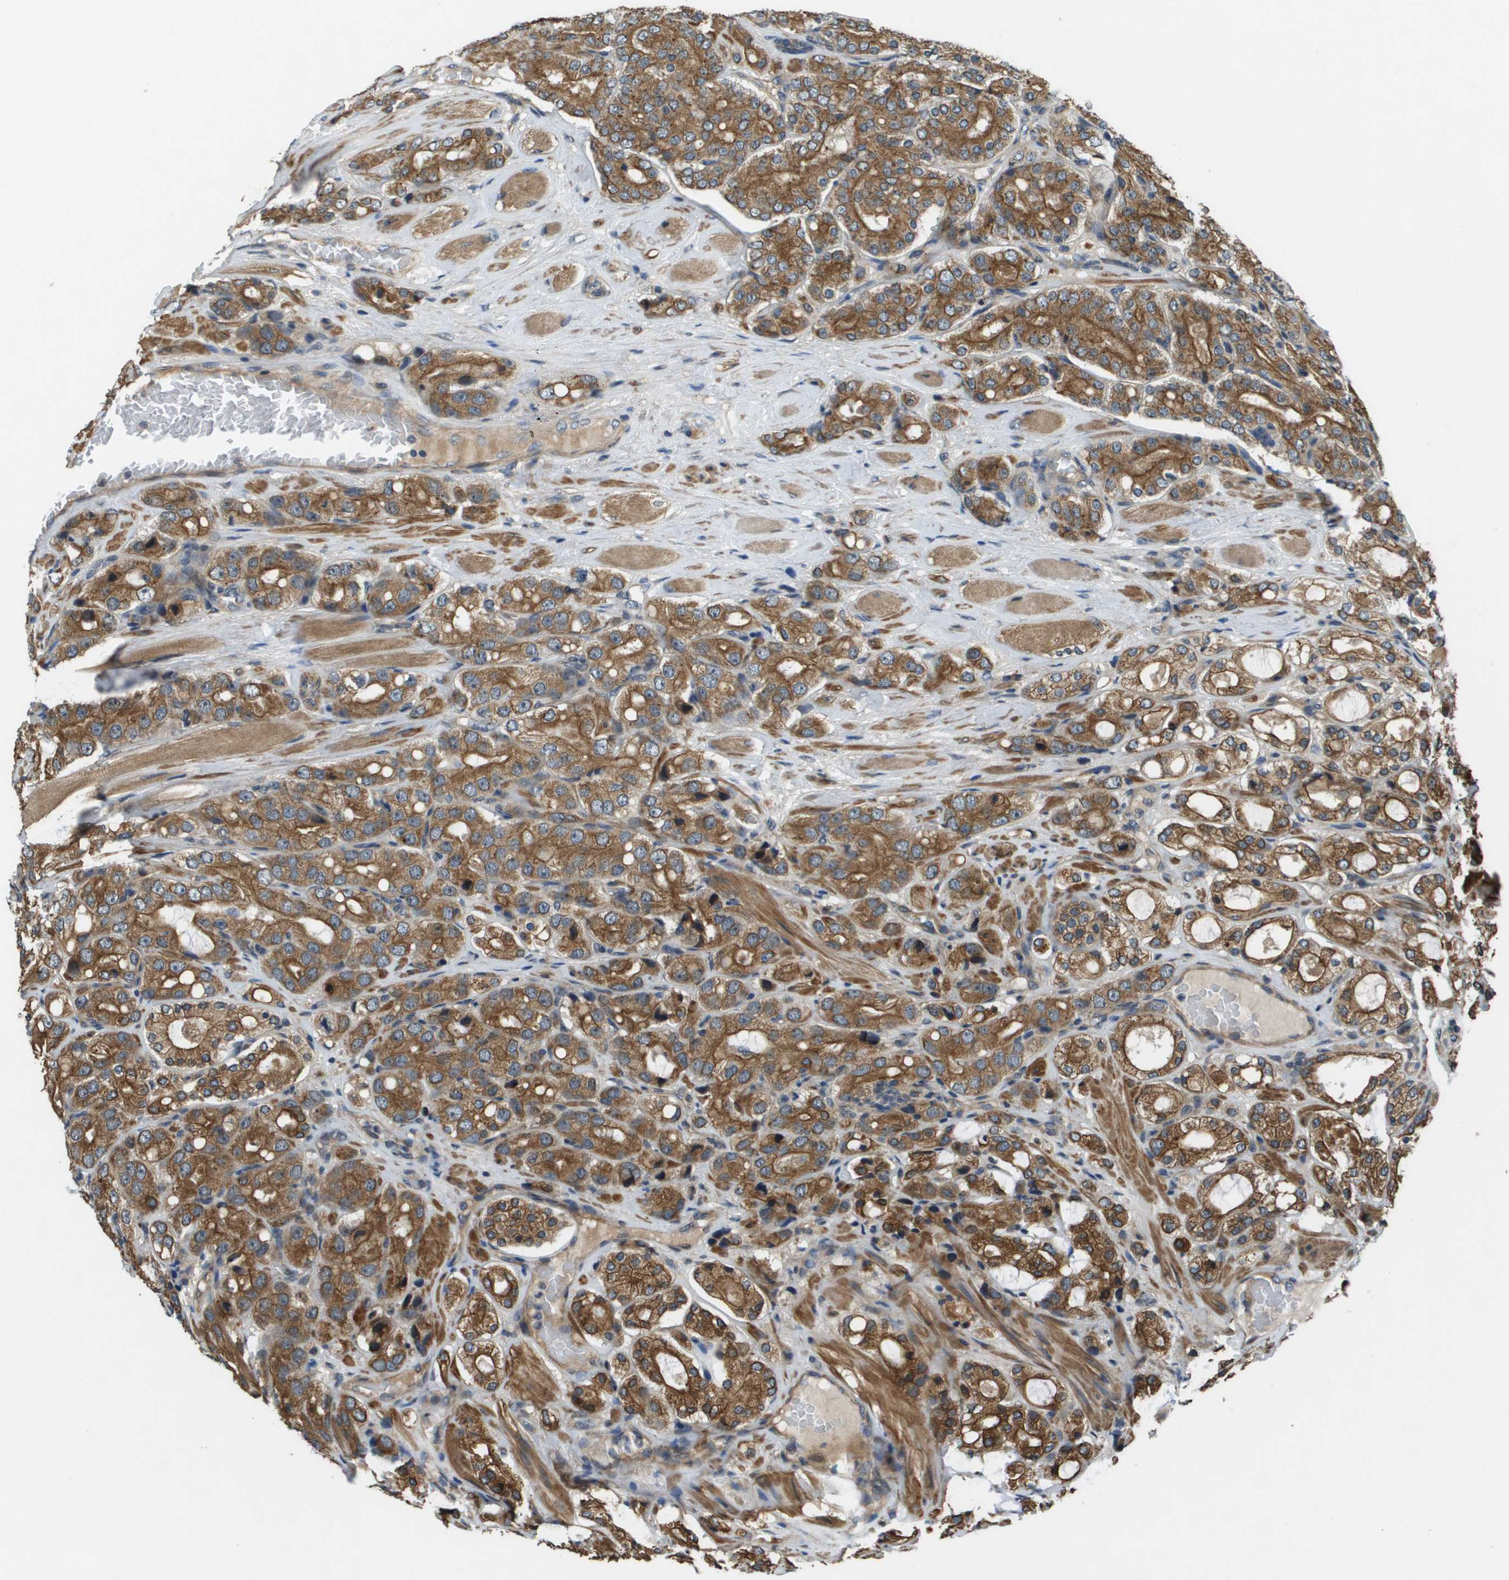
{"staining": {"intensity": "moderate", "quantity": ">75%", "location": "cytoplasmic/membranous"}, "tissue": "prostate cancer", "cell_type": "Tumor cells", "image_type": "cancer", "snomed": [{"axis": "morphology", "description": "Adenocarcinoma, High grade"}, {"axis": "topography", "description": "Prostate"}], "caption": "Human prostate cancer (adenocarcinoma (high-grade)) stained with a protein marker reveals moderate staining in tumor cells.", "gene": "CDKN2C", "patient": {"sex": "male", "age": 65}}